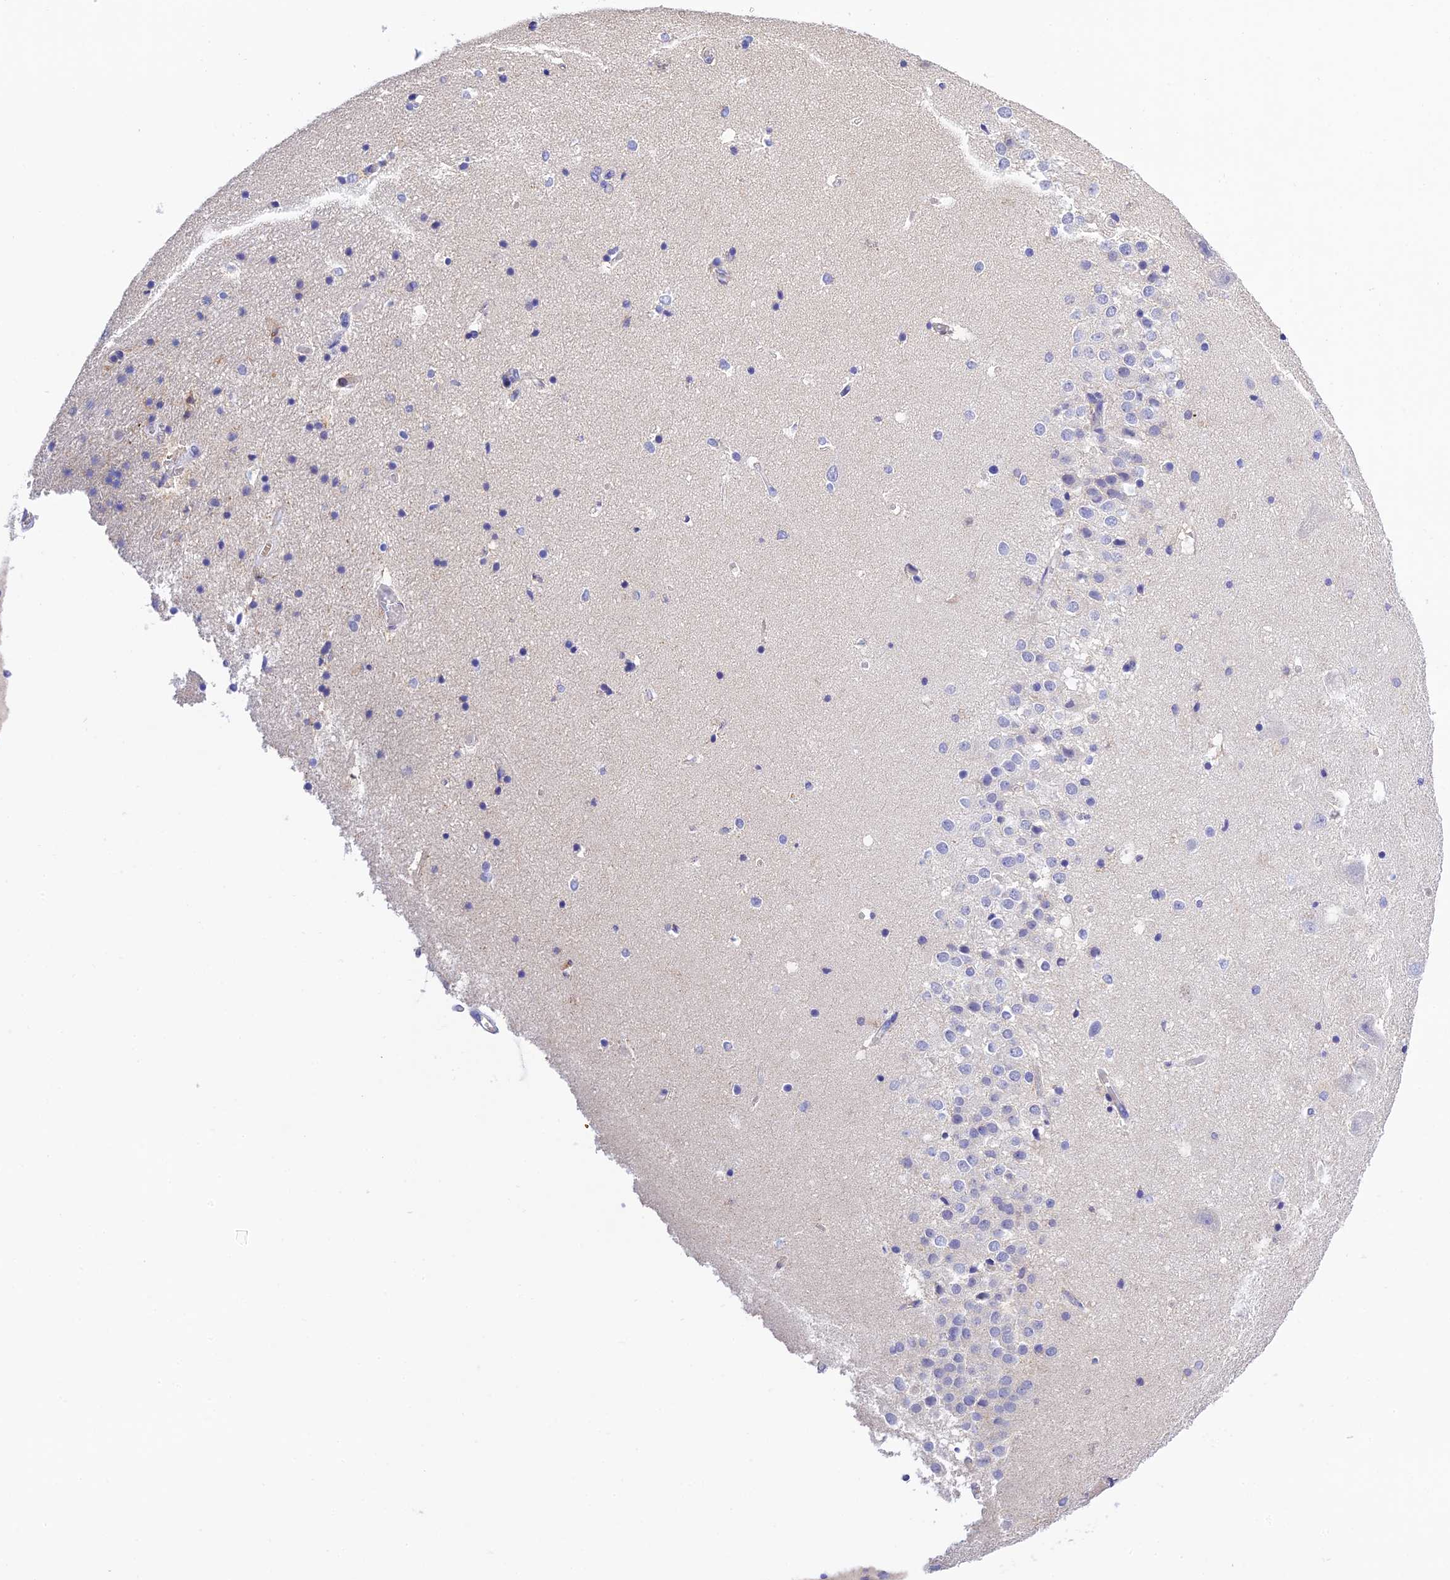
{"staining": {"intensity": "negative", "quantity": "none", "location": "none"}, "tissue": "hippocampus", "cell_type": "Glial cells", "image_type": "normal", "snomed": [{"axis": "morphology", "description": "Normal tissue, NOS"}, {"axis": "topography", "description": "Hippocampus"}], "caption": "This is a photomicrograph of IHC staining of unremarkable hippocampus, which shows no positivity in glial cells. (DAB (3,3'-diaminobenzidine) IHC visualized using brightfield microscopy, high magnification).", "gene": "MS4A5", "patient": {"sex": "female", "age": 52}}